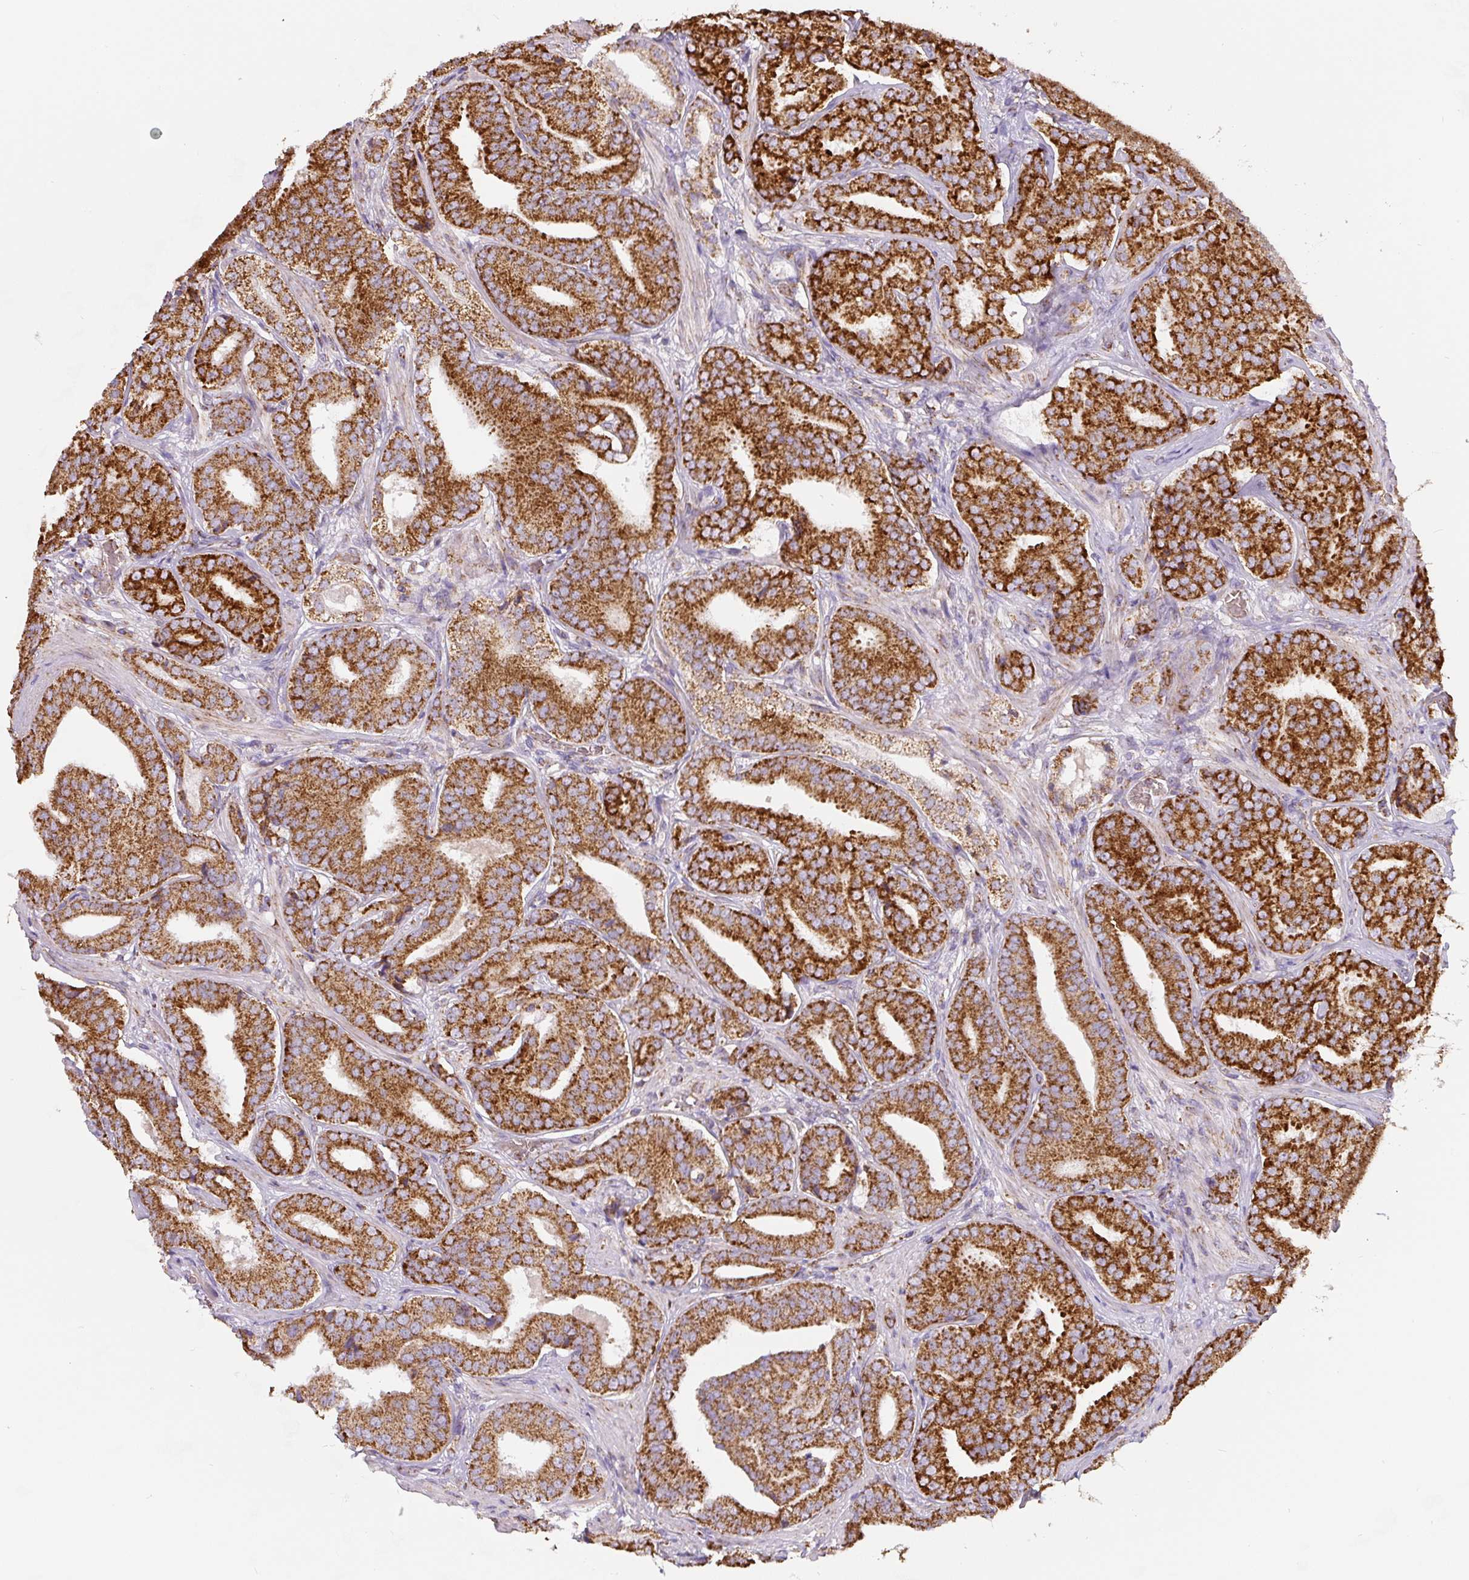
{"staining": {"intensity": "strong", "quantity": ">75%", "location": "cytoplasmic/membranous"}, "tissue": "prostate cancer", "cell_type": "Tumor cells", "image_type": "cancer", "snomed": [{"axis": "morphology", "description": "Adenocarcinoma, High grade"}, {"axis": "topography", "description": "Prostate"}], "caption": "Protein staining displays strong cytoplasmic/membranous staining in approximately >75% of tumor cells in prostate cancer (adenocarcinoma (high-grade)).", "gene": "MT-CO2", "patient": {"sex": "male", "age": 63}}